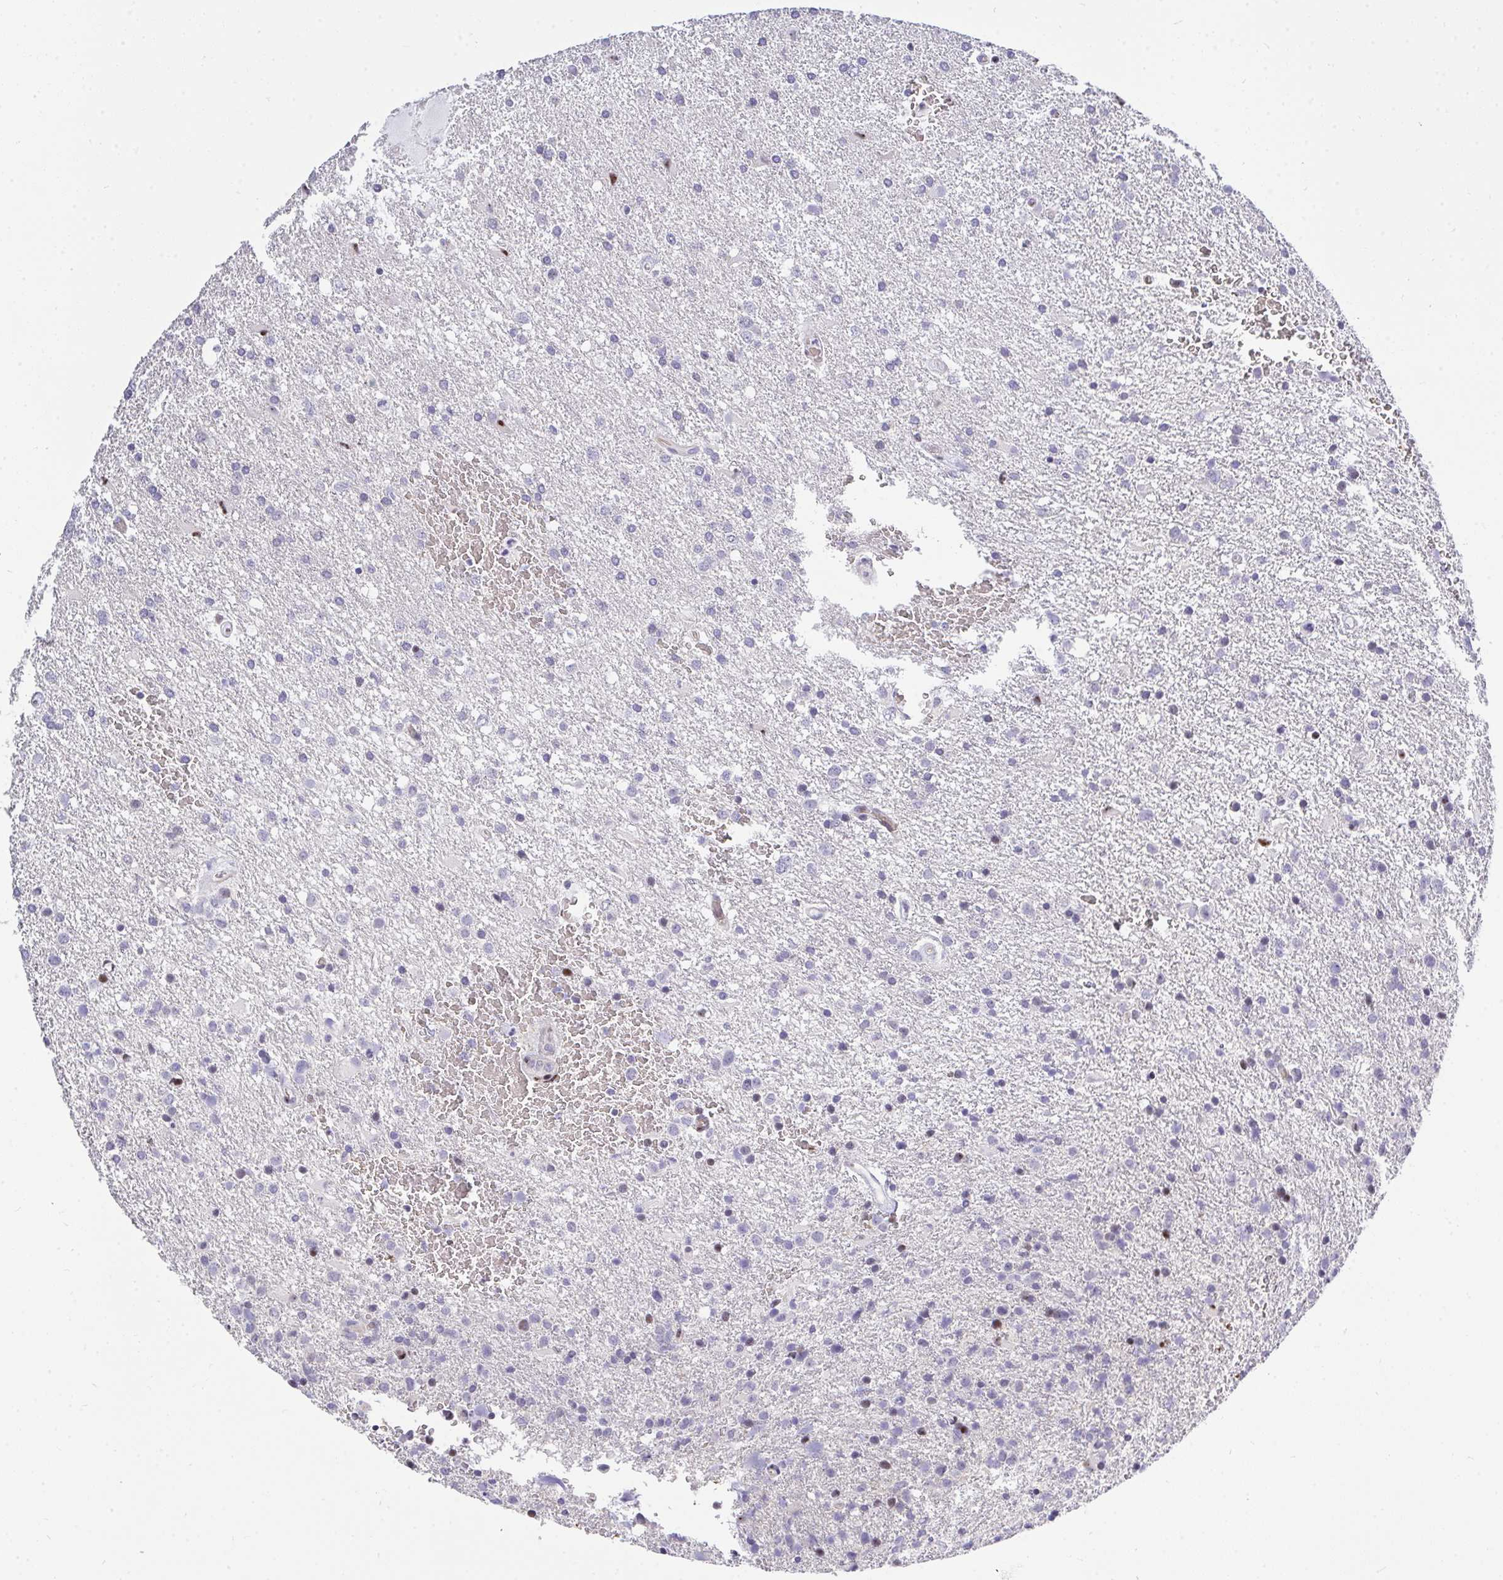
{"staining": {"intensity": "moderate", "quantity": "<25%", "location": "nuclear"}, "tissue": "glioma", "cell_type": "Tumor cells", "image_type": "cancer", "snomed": [{"axis": "morphology", "description": "Glioma, malignant, High grade"}, {"axis": "topography", "description": "Brain"}], "caption": "Approximately <25% of tumor cells in malignant glioma (high-grade) display moderate nuclear protein expression as visualized by brown immunohistochemical staining.", "gene": "PLPPR3", "patient": {"sex": "male", "age": 68}}